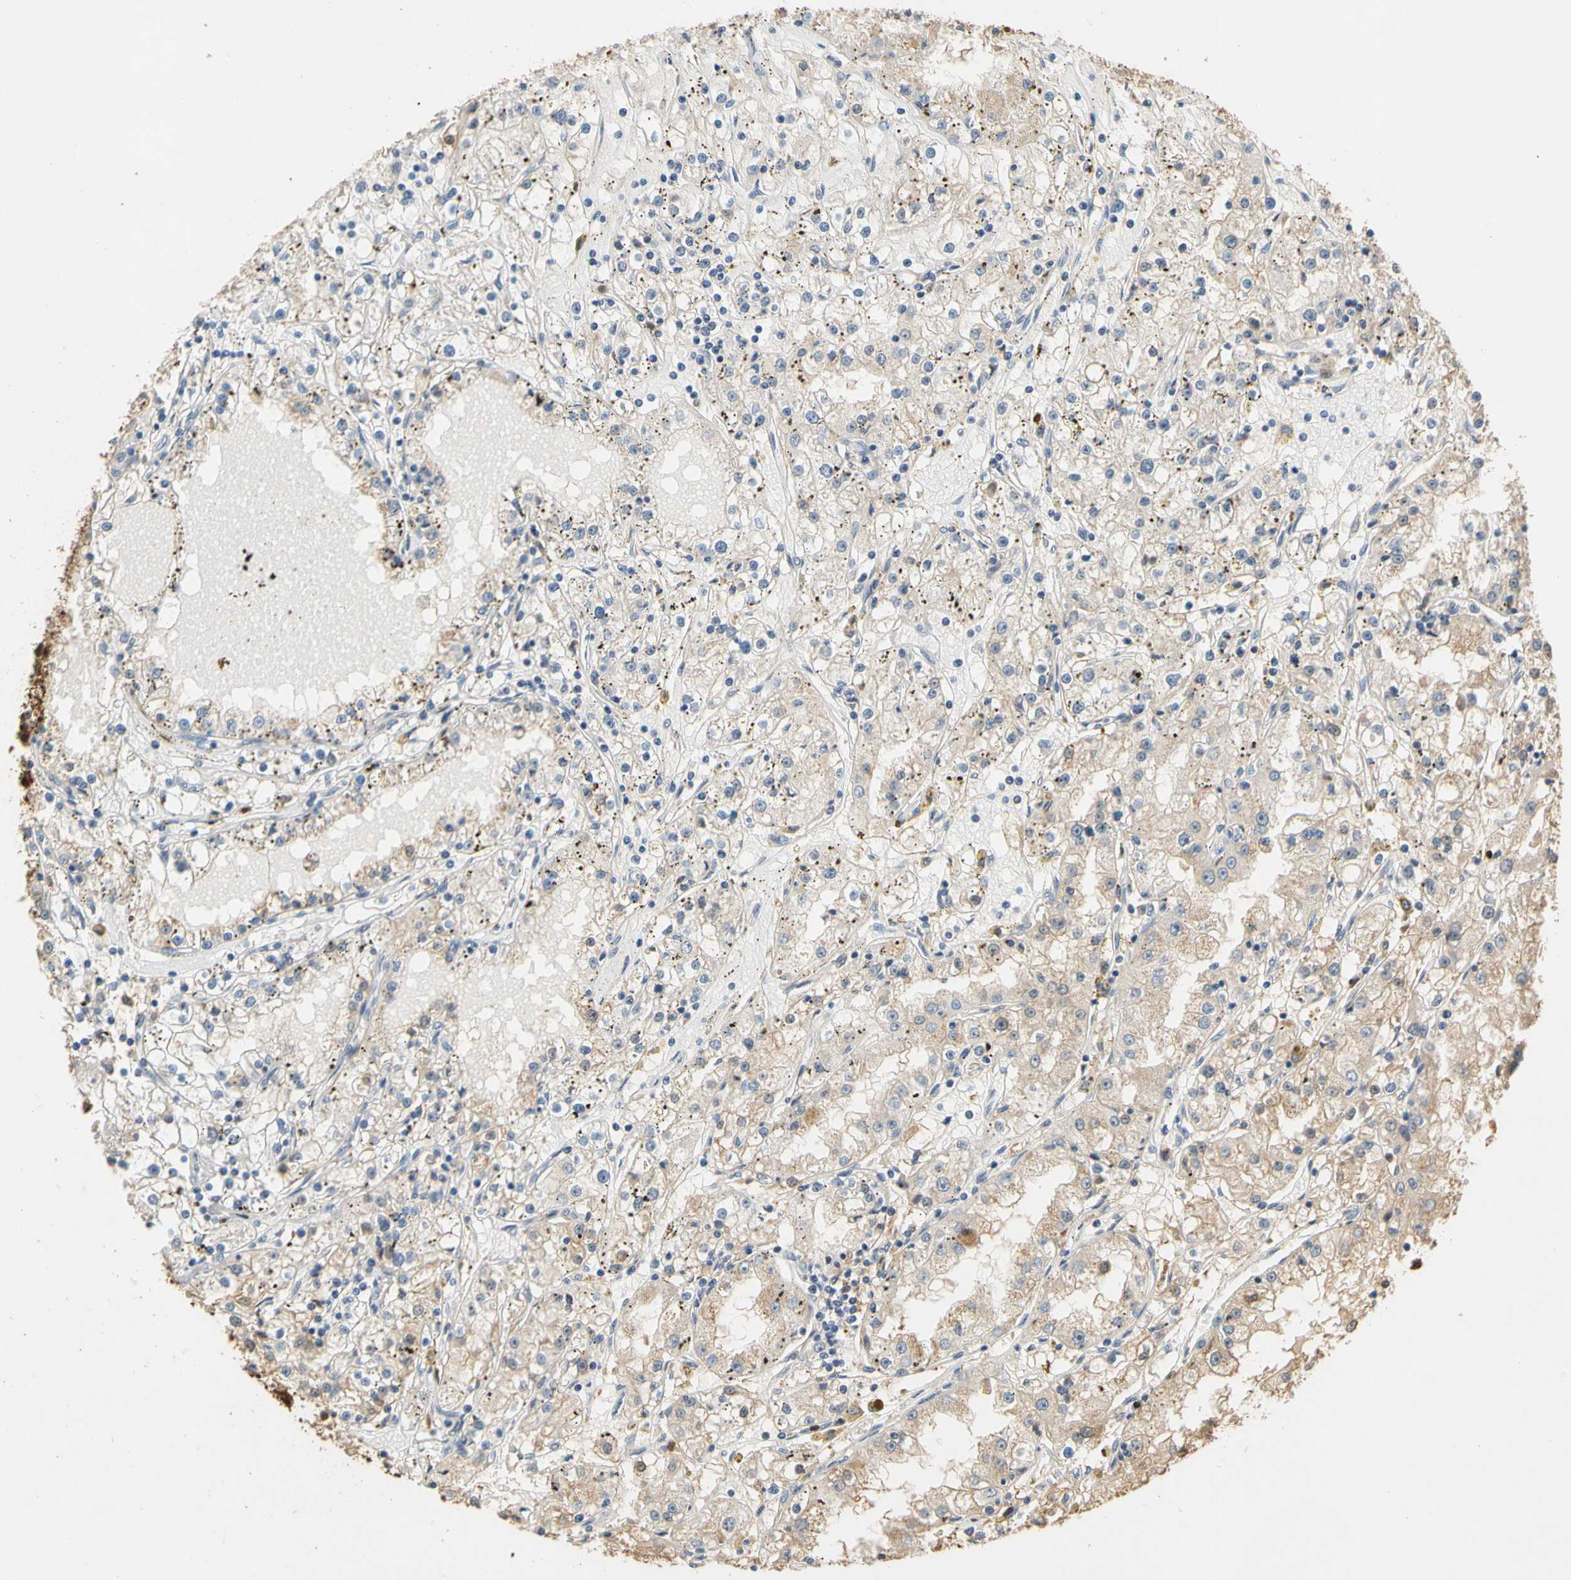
{"staining": {"intensity": "weak", "quantity": "<25%", "location": "cytoplasmic/membranous"}, "tissue": "renal cancer", "cell_type": "Tumor cells", "image_type": "cancer", "snomed": [{"axis": "morphology", "description": "Adenocarcinoma, NOS"}, {"axis": "topography", "description": "Kidney"}], "caption": "Tumor cells are negative for brown protein staining in renal cancer. The staining is performed using DAB brown chromogen with nuclei counter-stained in using hematoxylin.", "gene": "GPSM2", "patient": {"sex": "male", "age": 56}}